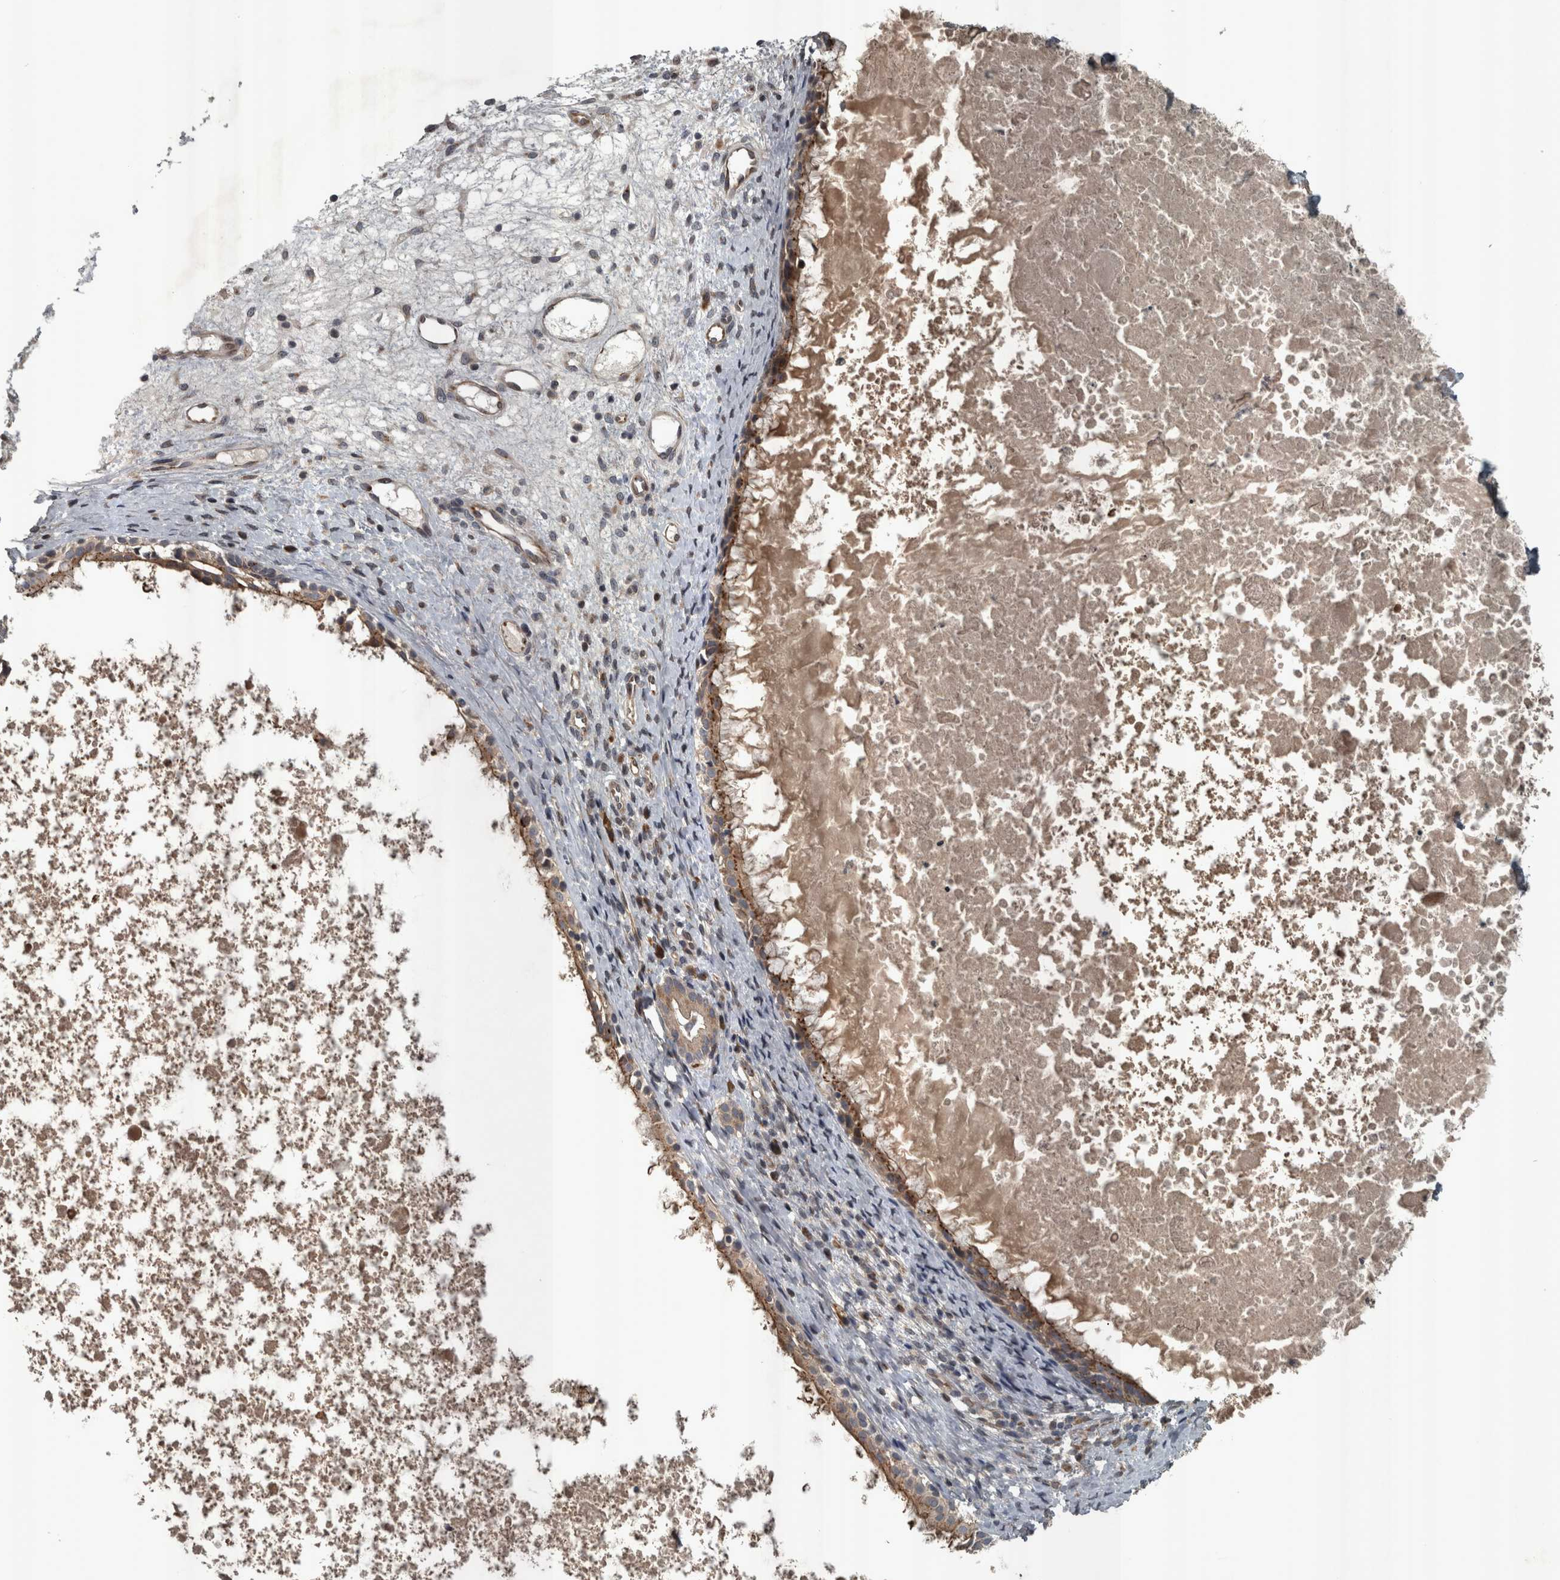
{"staining": {"intensity": "strong", "quantity": ">75%", "location": "cytoplasmic/membranous"}, "tissue": "nasopharynx", "cell_type": "Respiratory epithelial cells", "image_type": "normal", "snomed": [{"axis": "morphology", "description": "Normal tissue, NOS"}, {"axis": "topography", "description": "Nasopharynx"}], "caption": "IHC image of normal nasopharynx stained for a protein (brown), which exhibits high levels of strong cytoplasmic/membranous expression in approximately >75% of respiratory epithelial cells.", "gene": "ZNF345", "patient": {"sex": "male", "age": 22}}